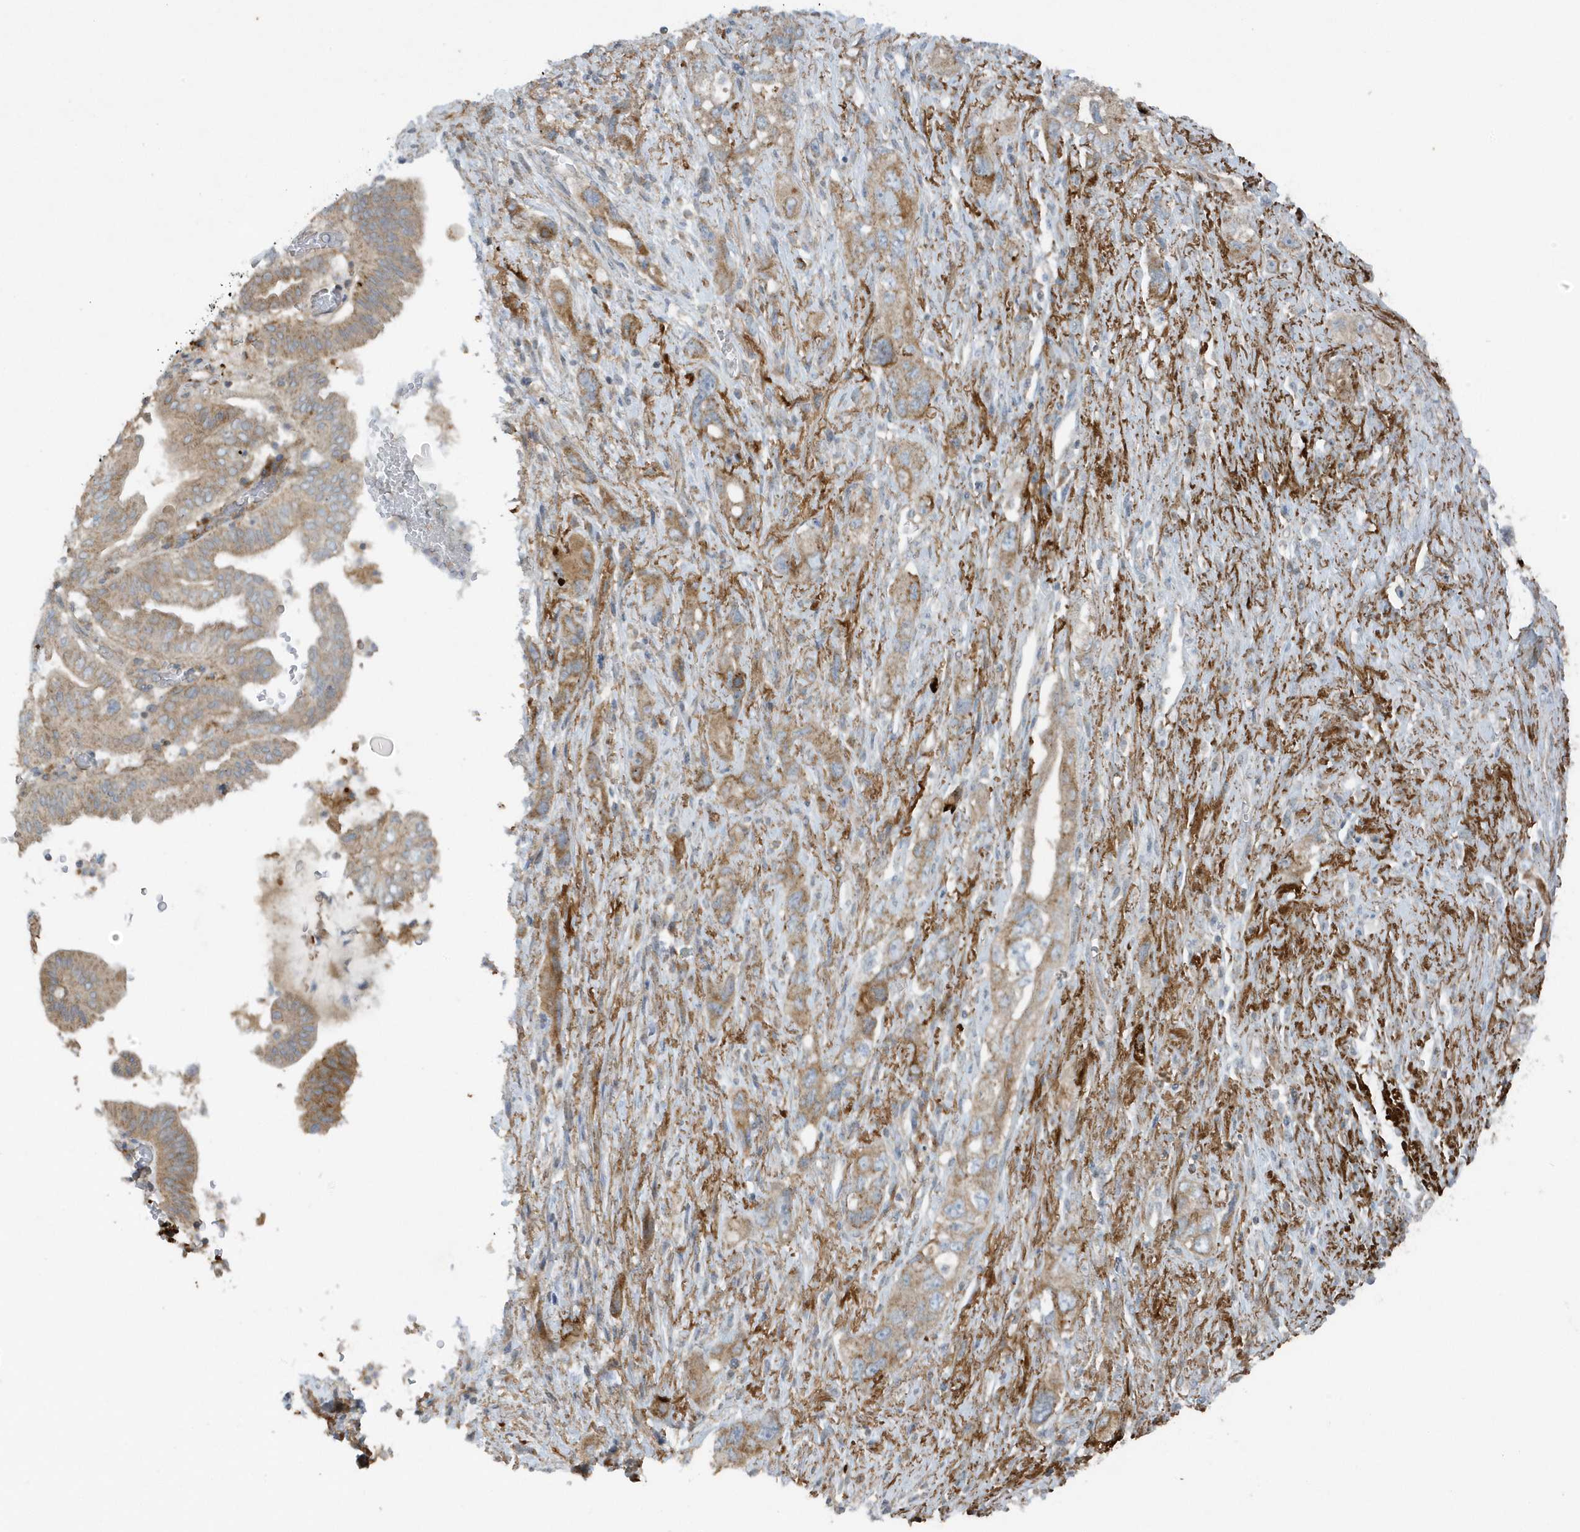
{"staining": {"intensity": "moderate", "quantity": ">75%", "location": "cytoplasmic/membranous"}, "tissue": "pancreatic cancer", "cell_type": "Tumor cells", "image_type": "cancer", "snomed": [{"axis": "morphology", "description": "Adenocarcinoma, NOS"}, {"axis": "topography", "description": "Pancreas"}], "caption": "Immunohistochemistry (DAB) staining of human pancreatic cancer exhibits moderate cytoplasmic/membranous protein expression in approximately >75% of tumor cells.", "gene": "SLC38A2", "patient": {"sex": "female", "age": 73}}